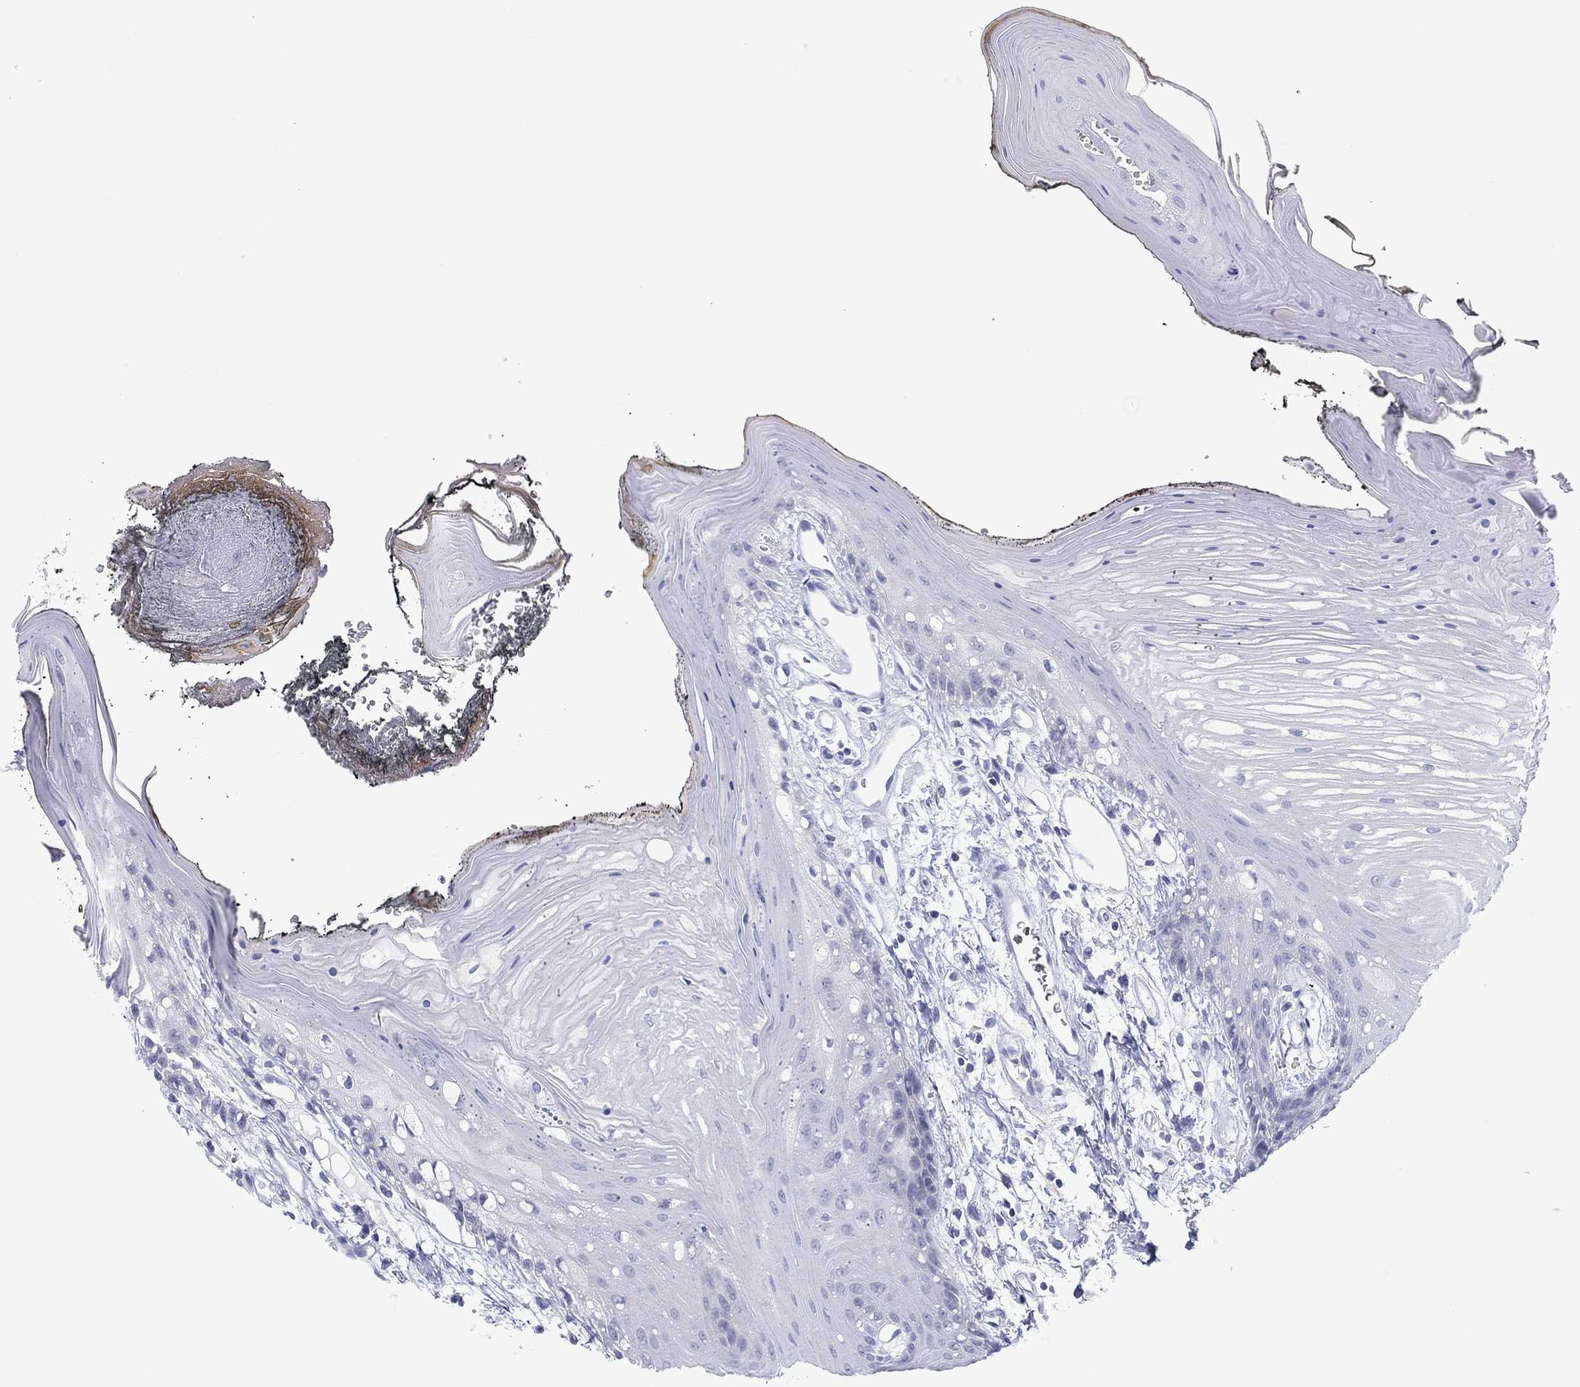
{"staining": {"intensity": "negative", "quantity": "none", "location": "none"}, "tissue": "oral mucosa", "cell_type": "Squamous epithelial cells", "image_type": "normal", "snomed": [{"axis": "morphology", "description": "Normal tissue, NOS"}, {"axis": "morphology", "description": "Squamous cell carcinoma, NOS"}, {"axis": "topography", "description": "Oral tissue"}, {"axis": "topography", "description": "Head-Neck"}], "caption": "DAB (3,3'-diaminobenzidine) immunohistochemical staining of unremarkable human oral mucosa demonstrates no significant expression in squamous epithelial cells.", "gene": "FER1L6", "patient": {"sex": "male", "age": 65}}